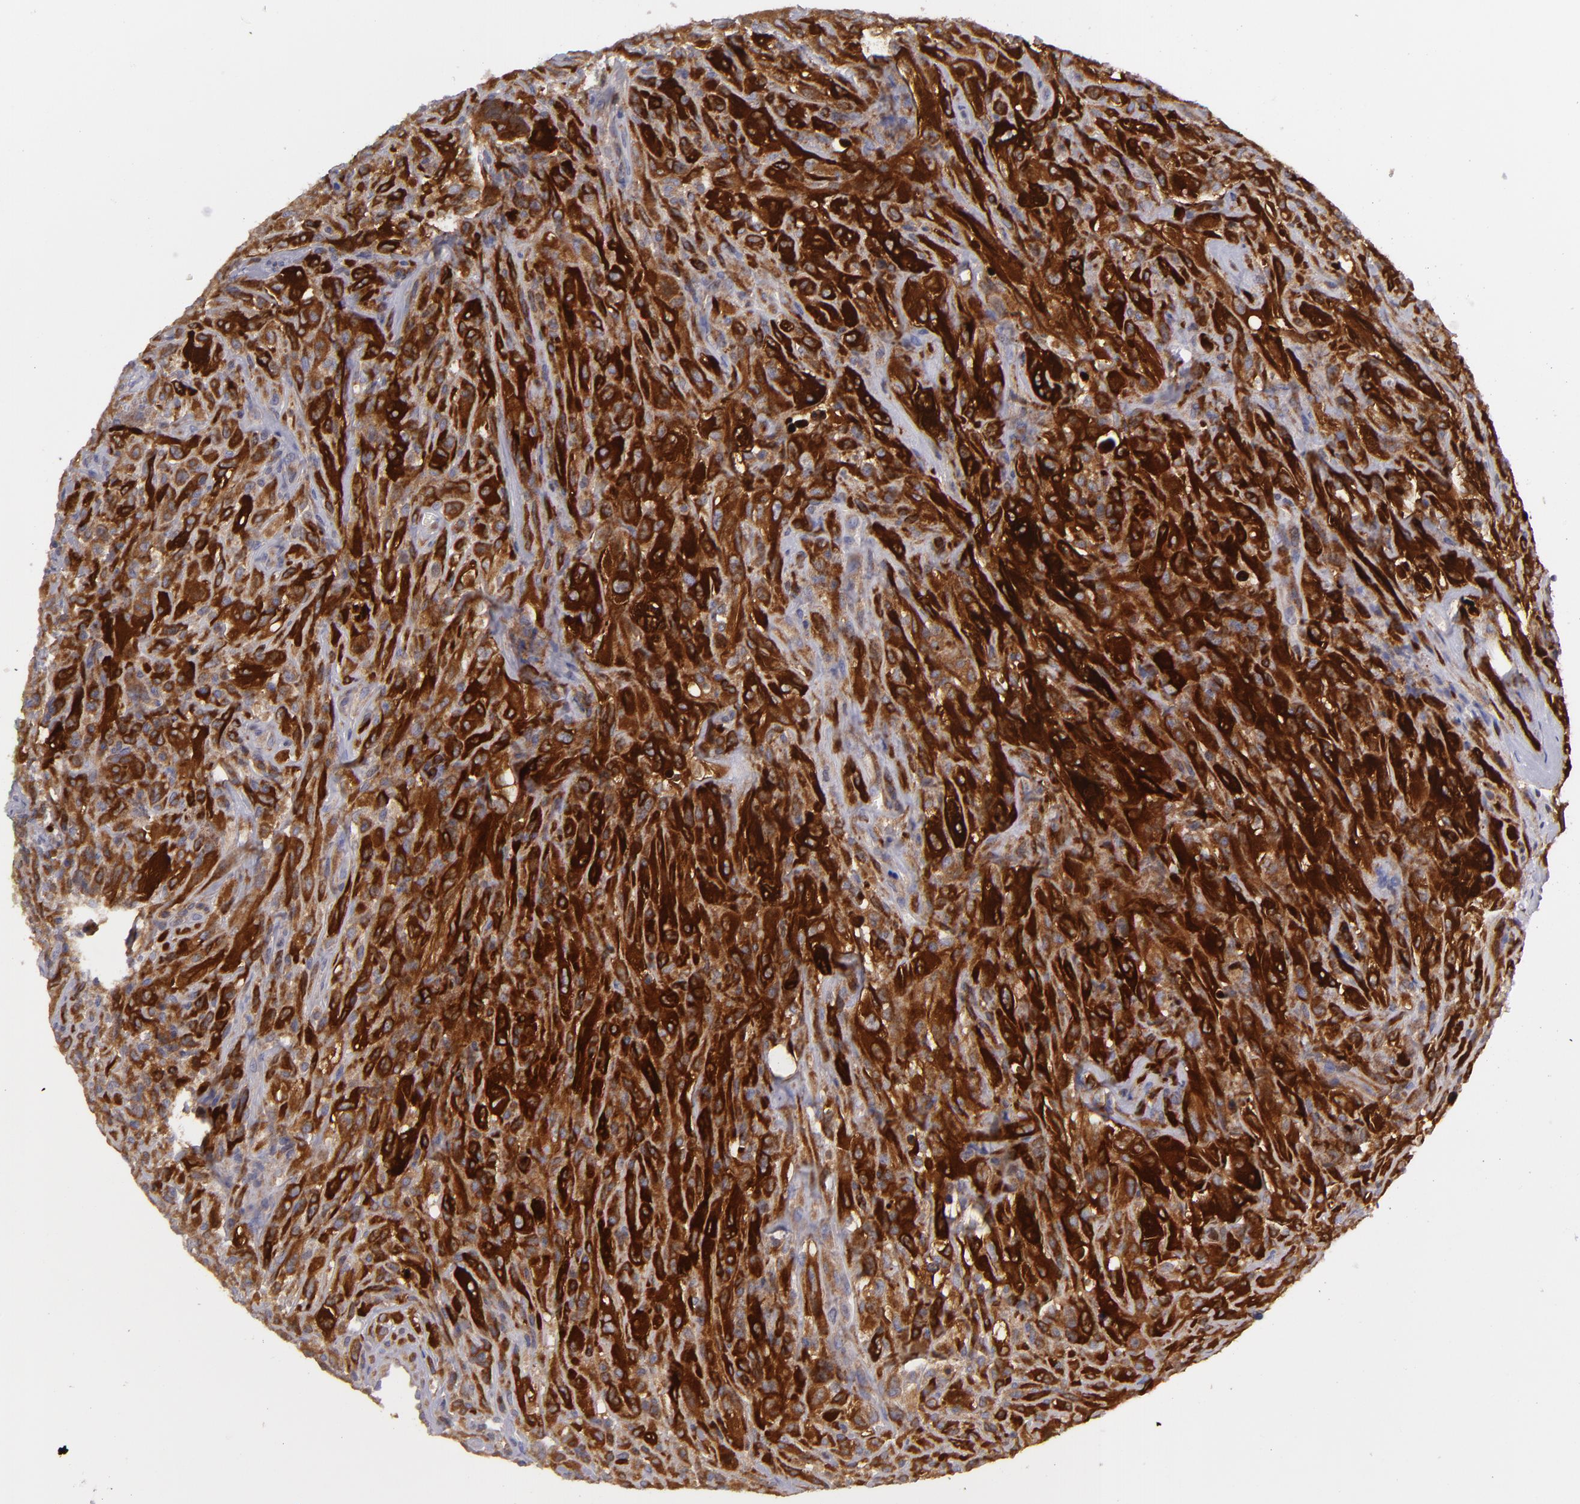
{"staining": {"intensity": "strong", "quantity": "25%-75%", "location": "cytoplasmic/membranous"}, "tissue": "glioma", "cell_type": "Tumor cells", "image_type": "cancer", "snomed": [{"axis": "morphology", "description": "Glioma, malignant, High grade"}, {"axis": "topography", "description": "Brain"}], "caption": "Tumor cells reveal high levels of strong cytoplasmic/membranous expression in approximately 25%-75% of cells in human glioma.", "gene": "MMP10", "patient": {"sex": "male", "age": 48}}